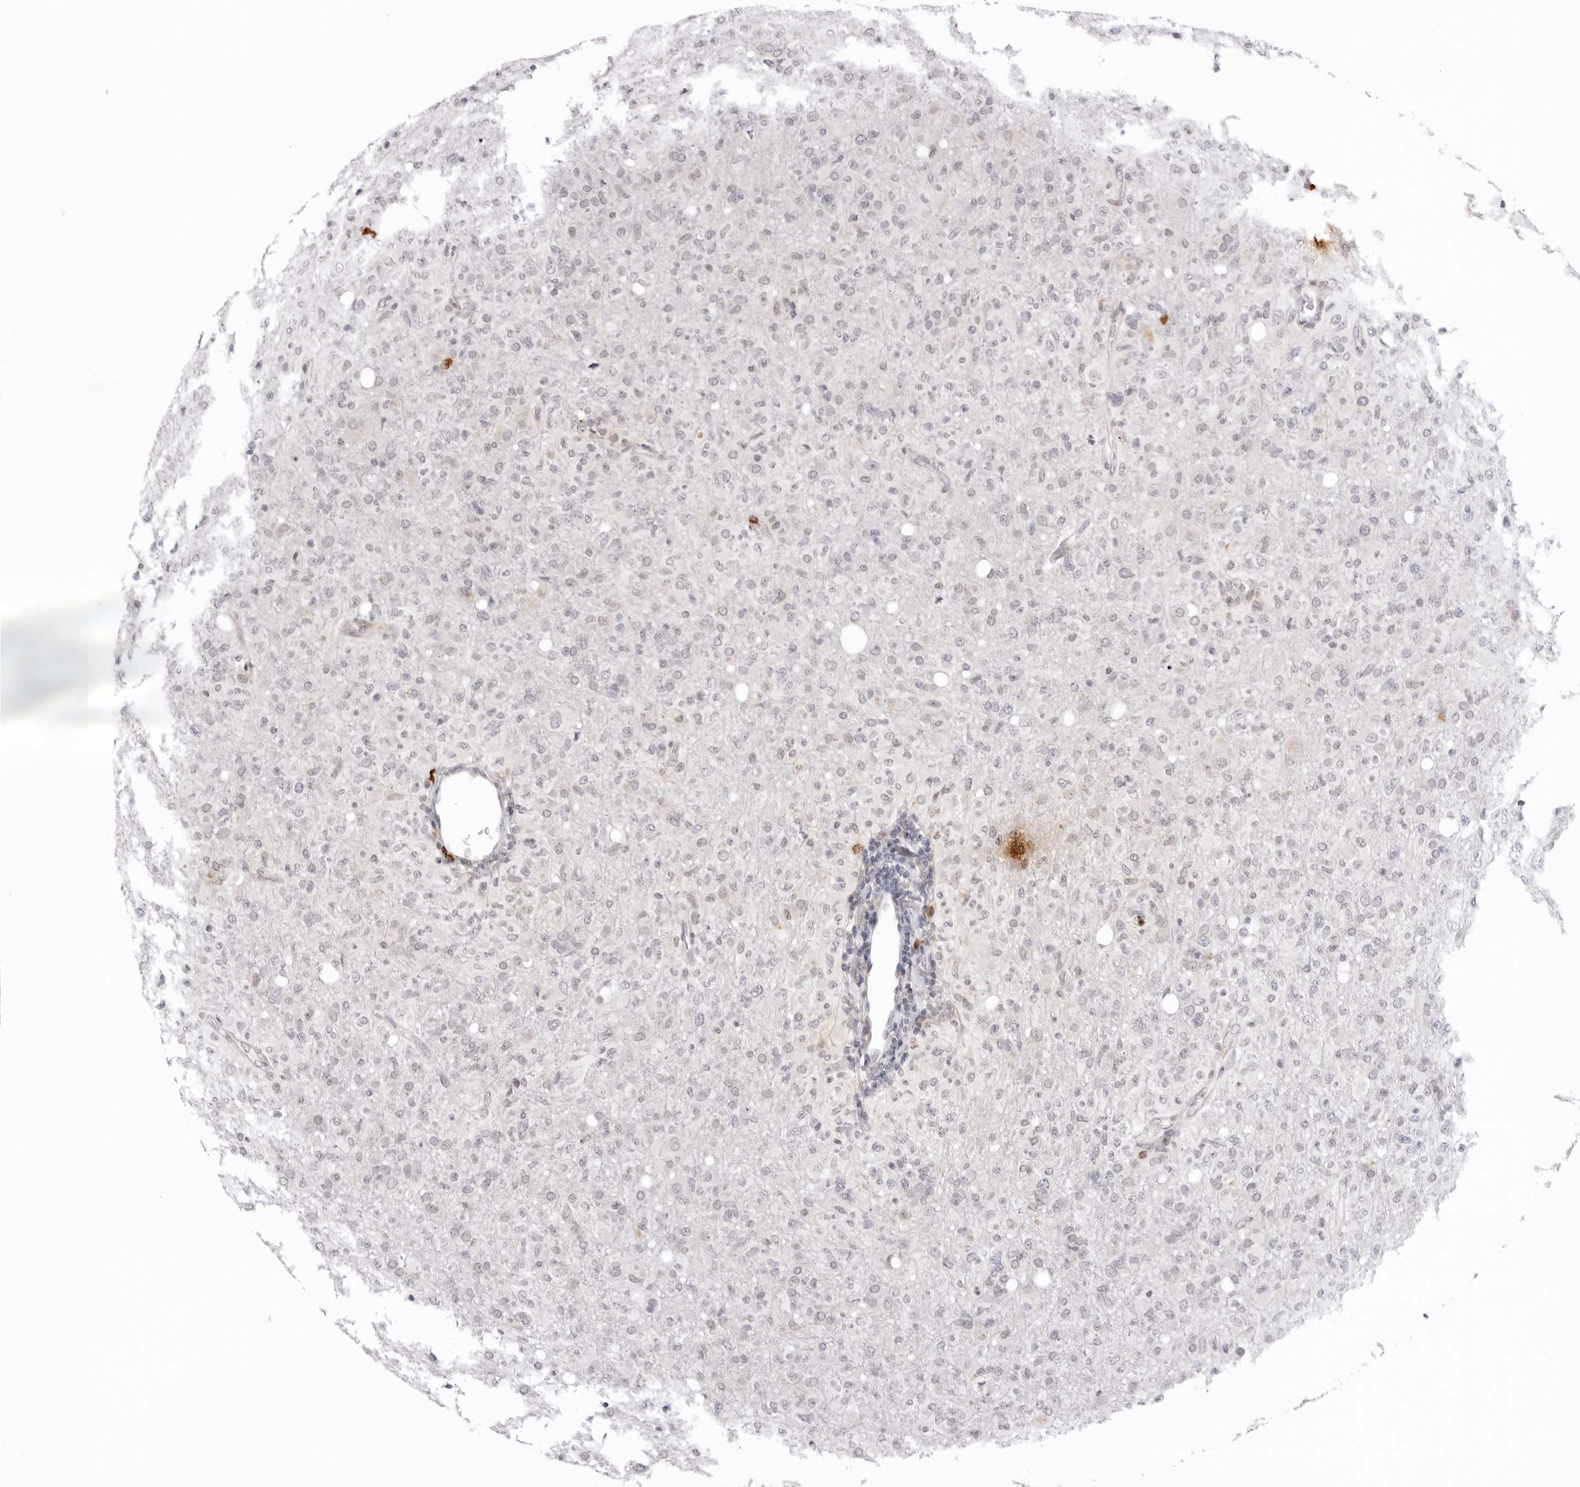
{"staining": {"intensity": "negative", "quantity": "none", "location": "none"}, "tissue": "glioma", "cell_type": "Tumor cells", "image_type": "cancer", "snomed": [{"axis": "morphology", "description": "Glioma, malignant, High grade"}, {"axis": "topography", "description": "Brain"}], "caption": "A histopathology image of human glioma is negative for staining in tumor cells. (Stains: DAB IHC with hematoxylin counter stain, Microscopy: brightfield microscopy at high magnification).", "gene": "IL17RA", "patient": {"sex": "female", "age": 57}}